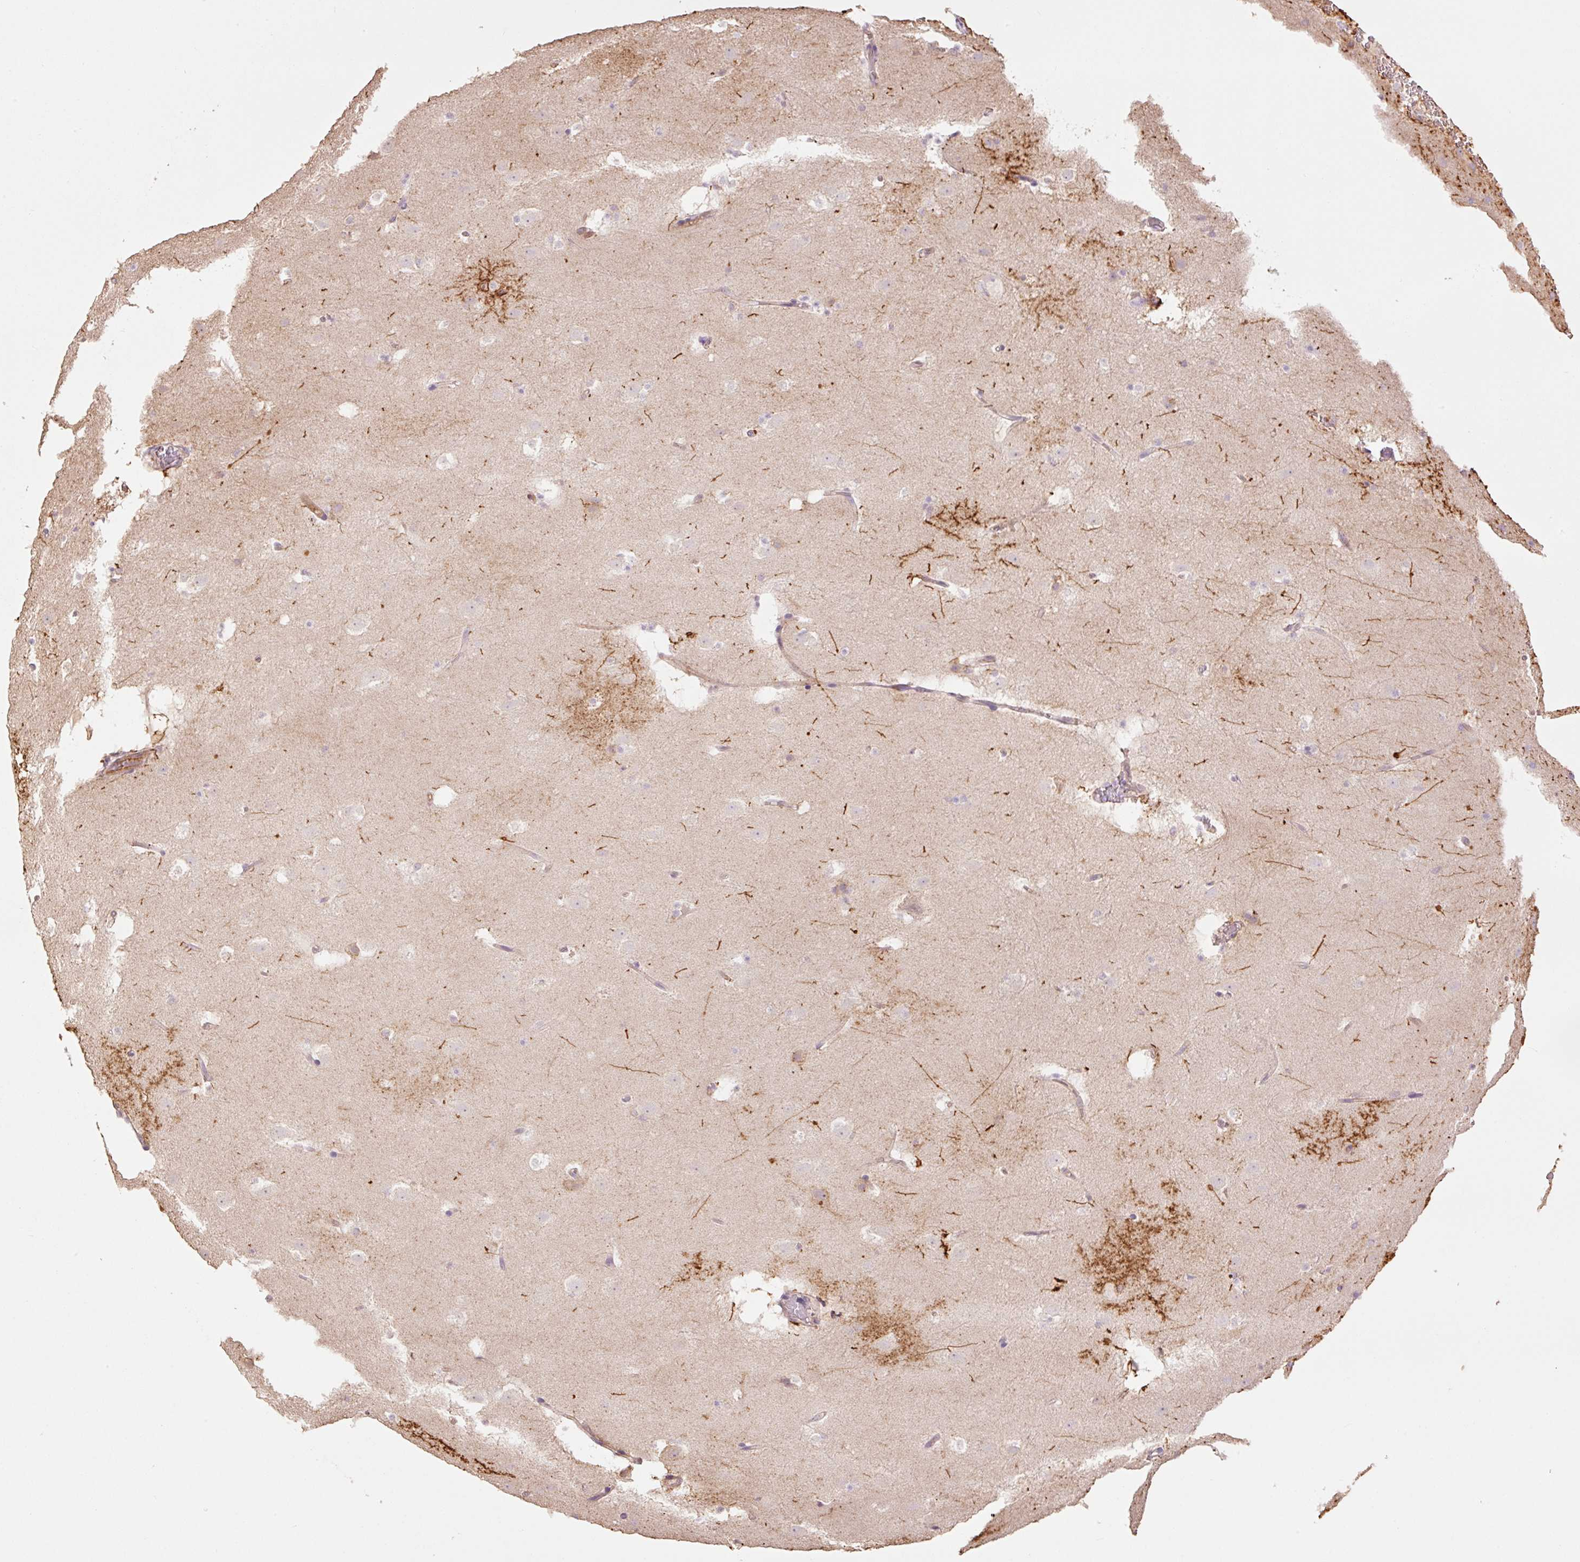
{"staining": {"intensity": "strong", "quantity": "<25%", "location": "cytoplasmic/membranous"}, "tissue": "caudate", "cell_type": "Glial cells", "image_type": "normal", "snomed": [{"axis": "morphology", "description": "Normal tissue, NOS"}, {"axis": "topography", "description": "Lateral ventricle wall"}], "caption": "A photomicrograph of caudate stained for a protein exhibits strong cytoplasmic/membranous brown staining in glial cells. (Stains: DAB (3,3'-diaminobenzidine) in brown, nuclei in blue, Microscopy: brightfield microscopy at high magnification).", "gene": "SLC1A4", "patient": {"sex": "male", "age": 37}}